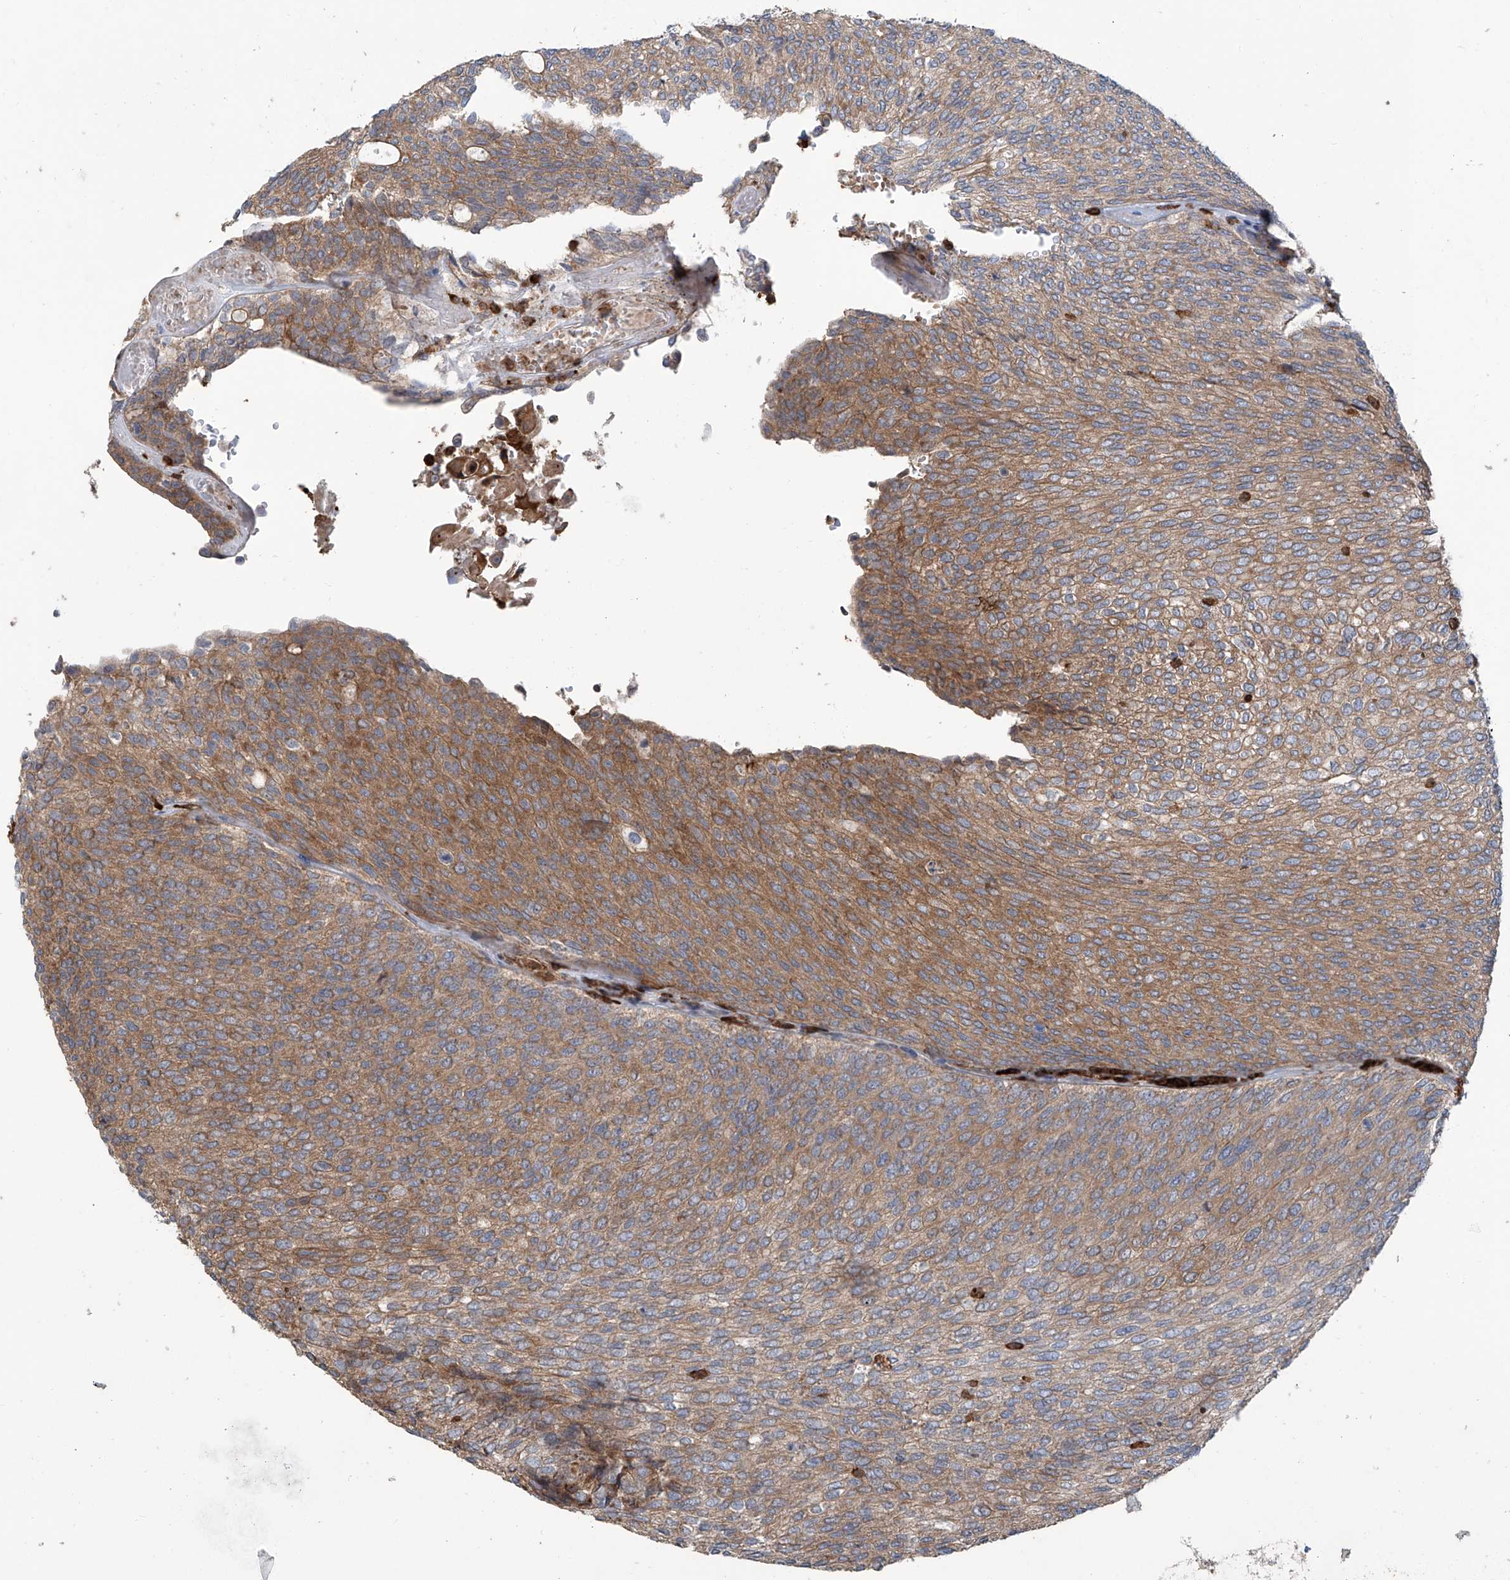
{"staining": {"intensity": "moderate", "quantity": ">75%", "location": "cytoplasmic/membranous"}, "tissue": "urothelial cancer", "cell_type": "Tumor cells", "image_type": "cancer", "snomed": [{"axis": "morphology", "description": "Urothelial carcinoma, Low grade"}, {"axis": "topography", "description": "Urinary bladder"}], "caption": "The histopathology image exhibits staining of low-grade urothelial carcinoma, revealing moderate cytoplasmic/membranous protein expression (brown color) within tumor cells.", "gene": "EIF2D", "patient": {"sex": "female", "age": 79}}